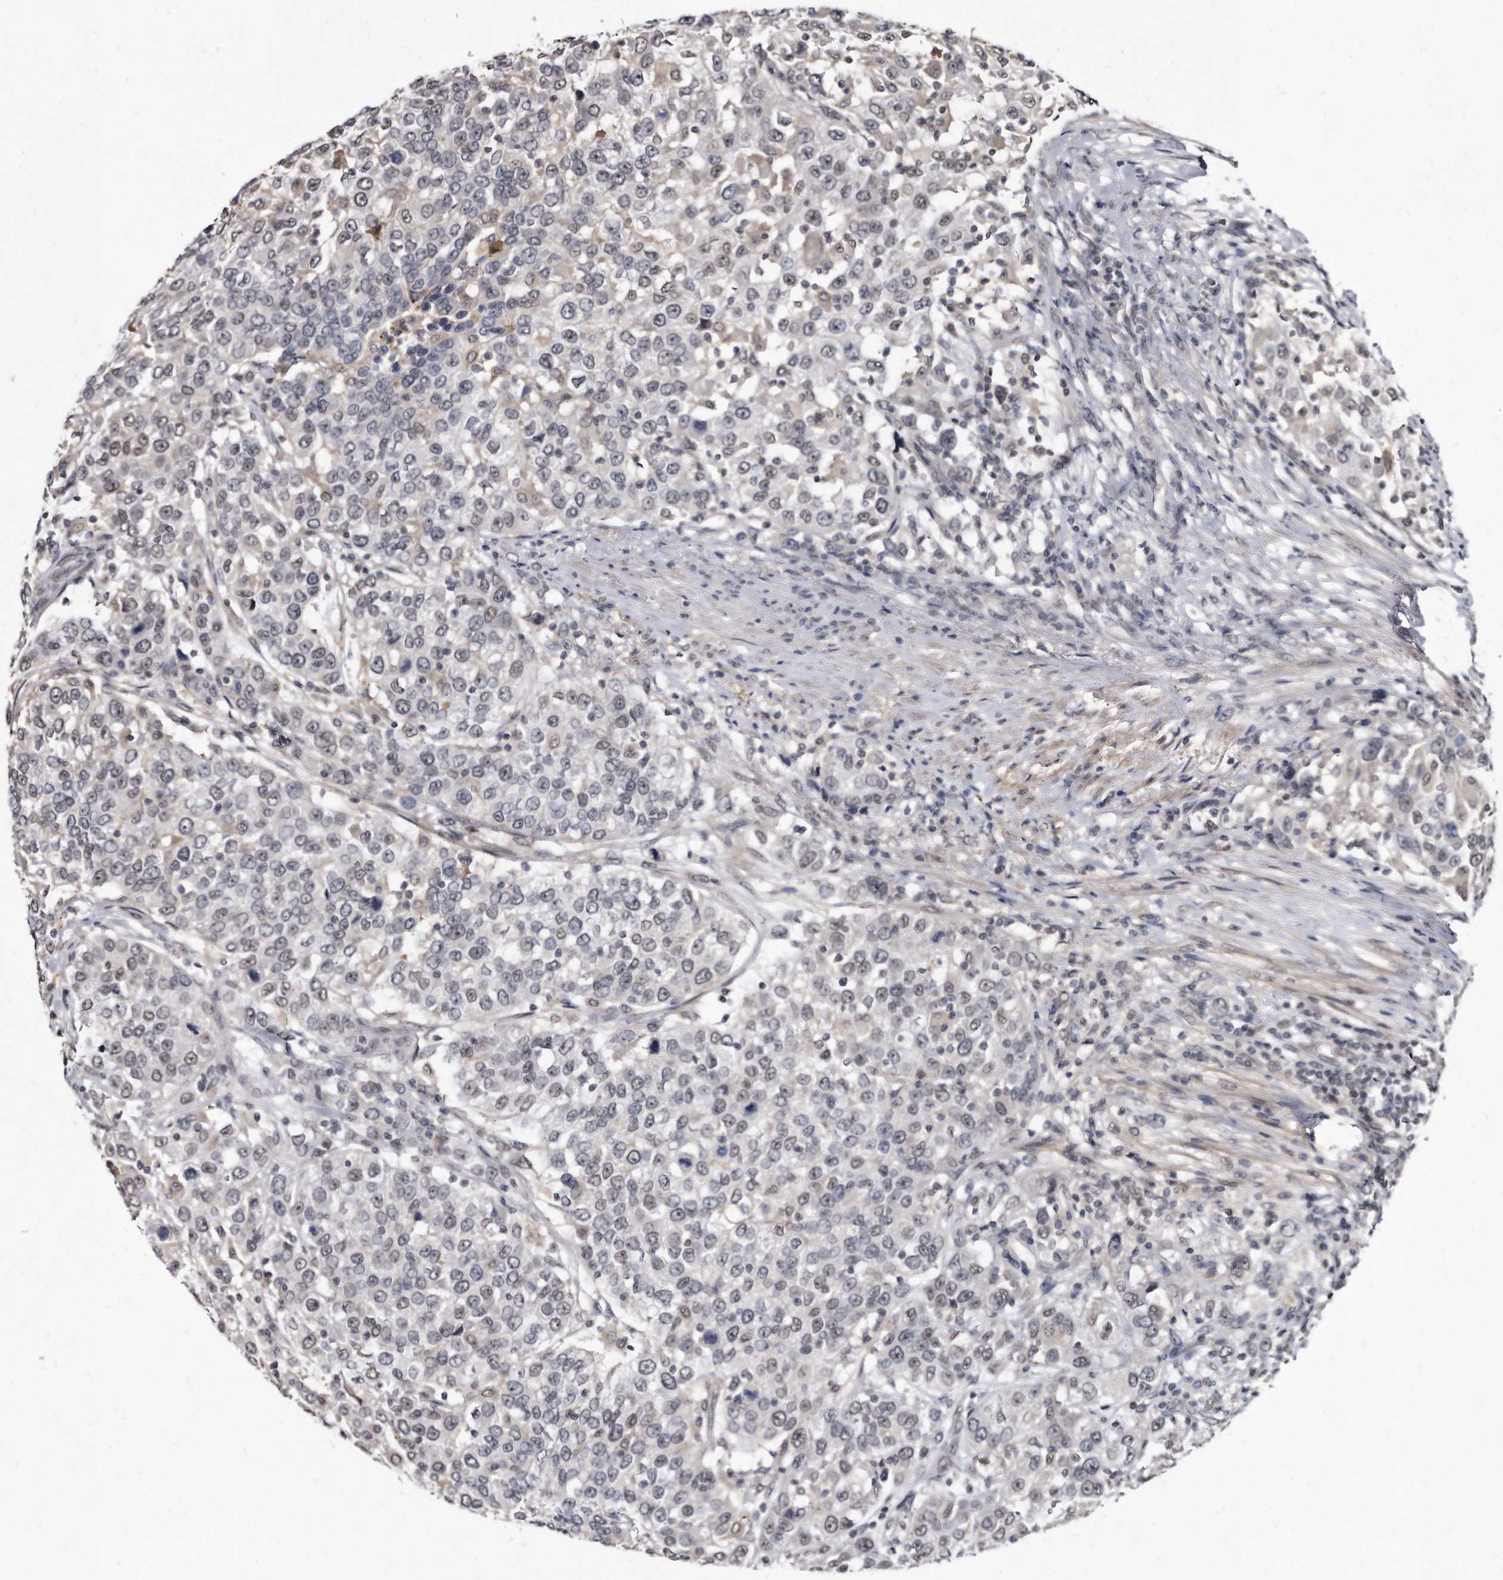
{"staining": {"intensity": "negative", "quantity": "none", "location": "none"}, "tissue": "urothelial cancer", "cell_type": "Tumor cells", "image_type": "cancer", "snomed": [{"axis": "morphology", "description": "Urothelial carcinoma, High grade"}, {"axis": "topography", "description": "Urinary bladder"}], "caption": "A high-resolution micrograph shows immunohistochemistry staining of urothelial cancer, which reveals no significant expression in tumor cells.", "gene": "KLHDC3", "patient": {"sex": "female", "age": 80}}